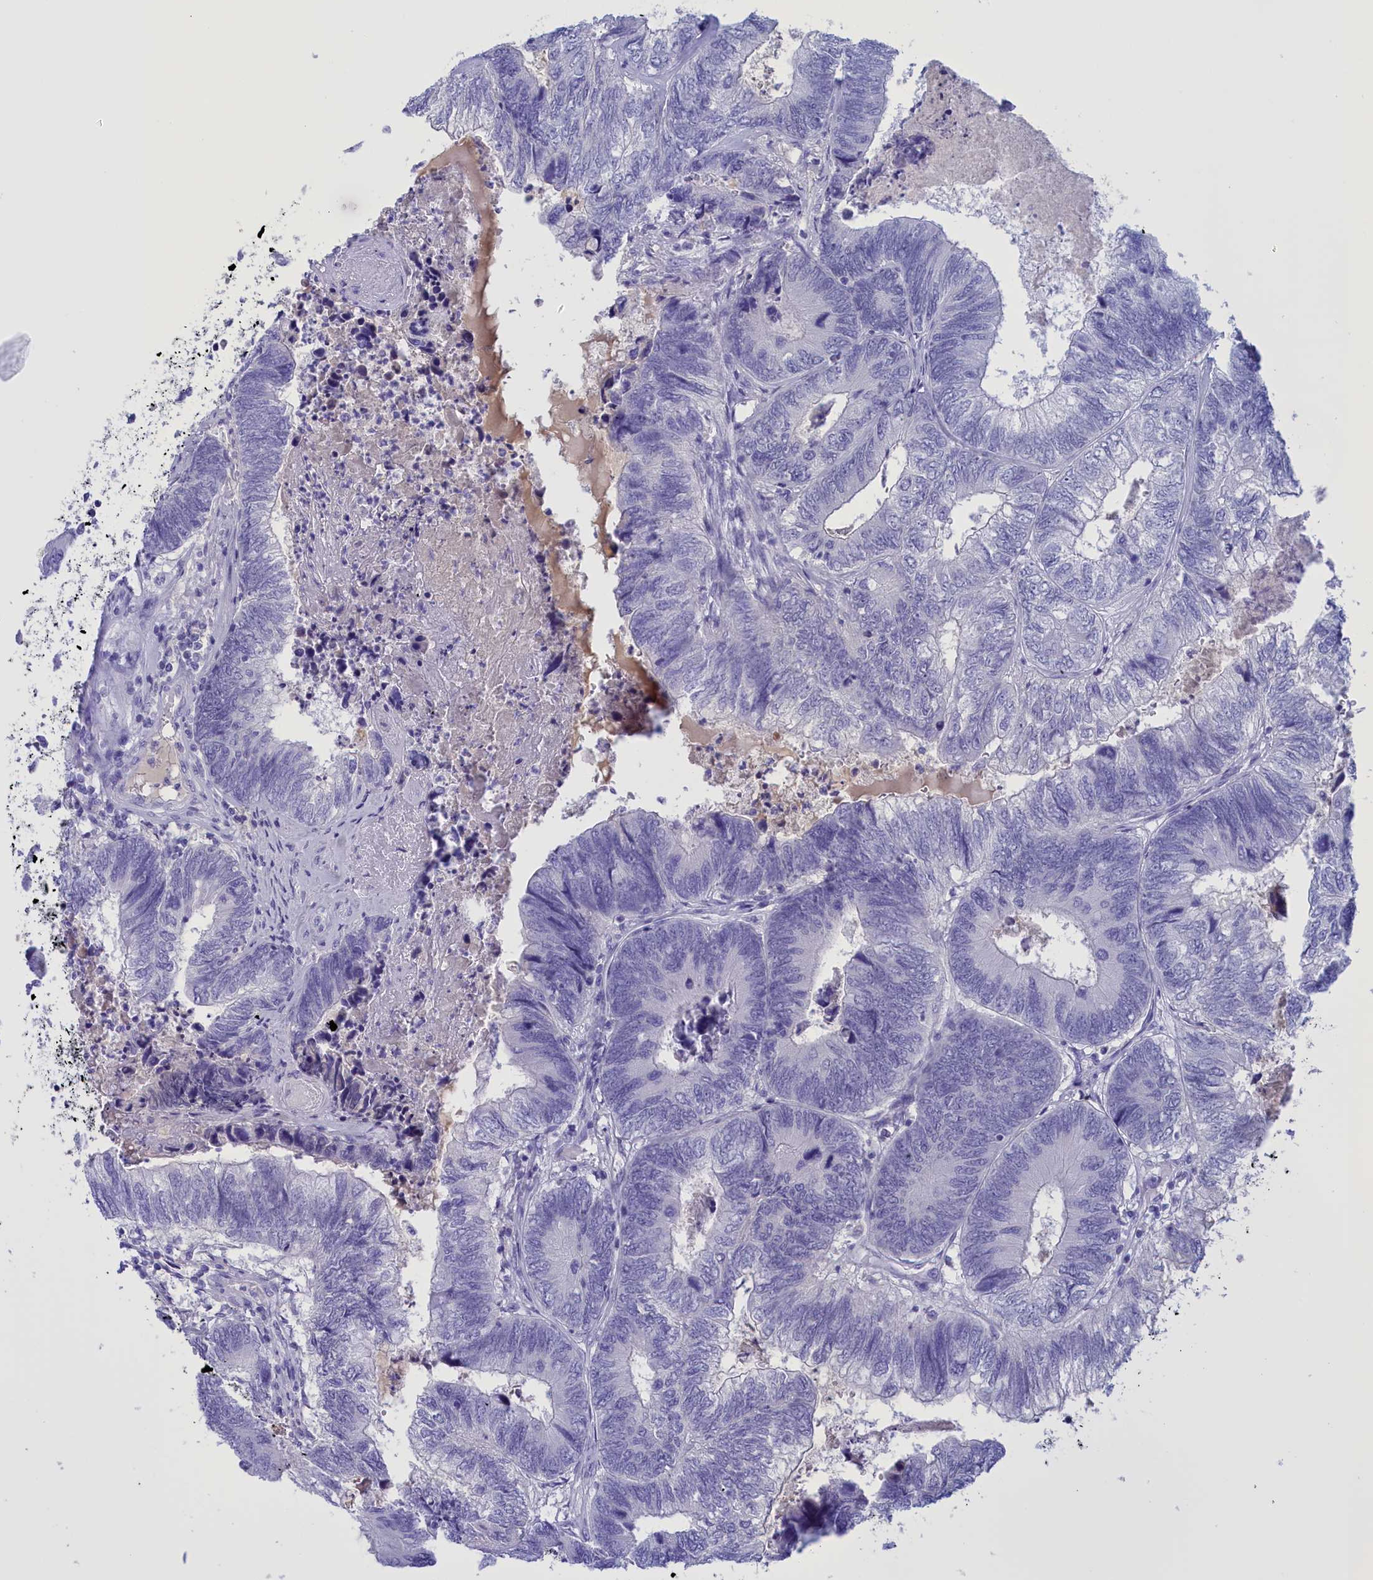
{"staining": {"intensity": "negative", "quantity": "none", "location": "none"}, "tissue": "colorectal cancer", "cell_type": "Tumor cells", "image_type": "cancer", "snomed": [{"axis": "morphology", "description": "Adenocarcinoma, NOS"}, {"axis": "topography", "description": "Colon"}], "caption": "IHC image of human colorectal adenocarcinoma stained for a protein (brown), which shows no positivity in tumor cells. The staining is performed using DAB (3,3'-diaminobenzidine) brown chromogen with nuclei counter-stained in using hematoxylin.", "gene": "PROK2", "patient": {"sex": "female", "age": 67}}